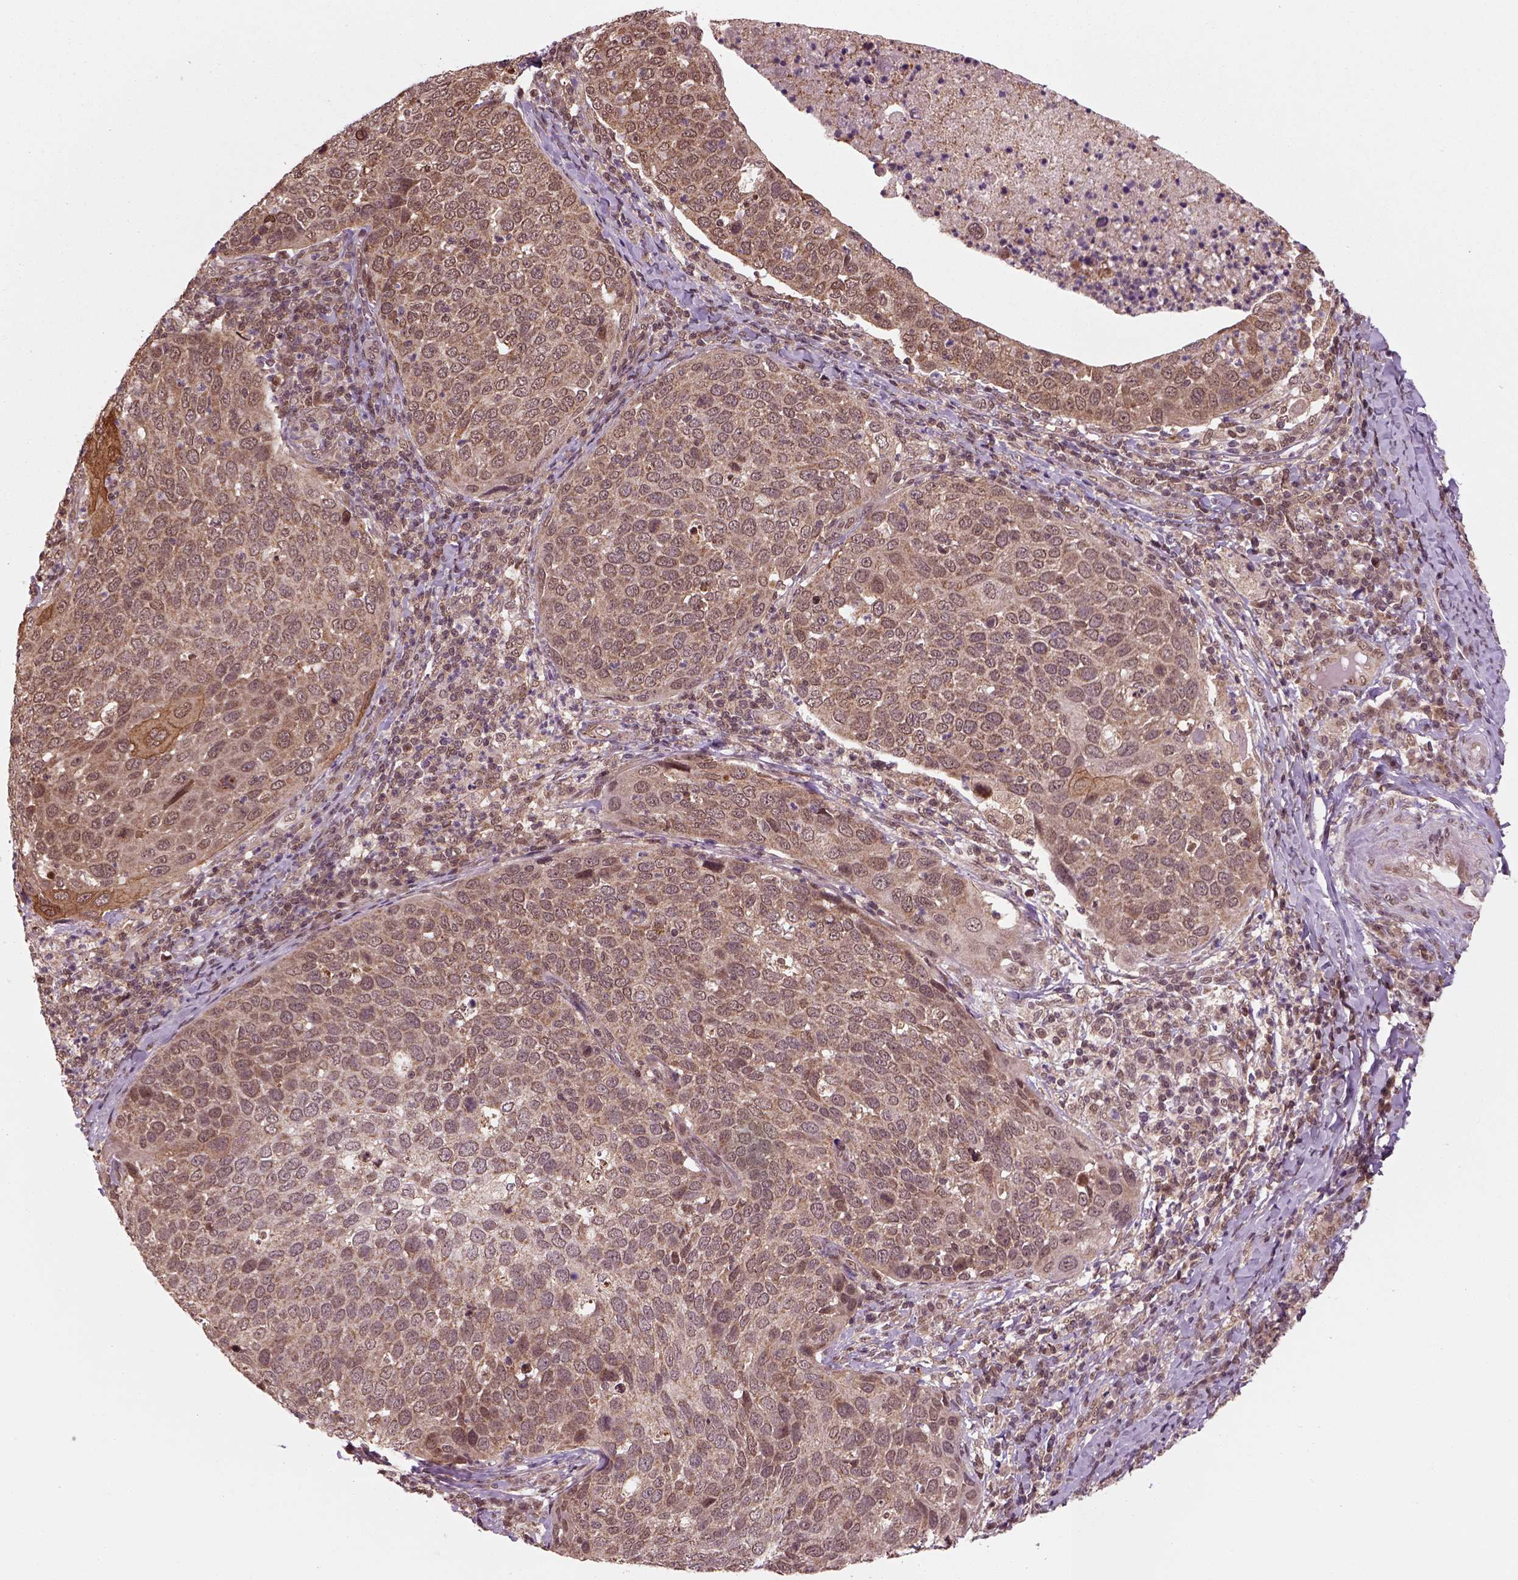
{"staining": {"intensity": "moderate", "quantity": ">75%", "location": "cytoplasmic/membranous"}, "tissue": "cervical cancer", "cell_type": "Tumor cells", "image_type": "cancer", "snomed": [{"axis": "morphology", "description": "Squamous cell carcinoma, NOS"}, {"axis": "topography", "description": "Cervix"}], "caption": "A brown stain labels moderate cytoplasmic/membranous expression of a protein in cervical cancer tumor cells.", "gene": "NUDT9", "patient": {"sex": "female", "age": 54}}